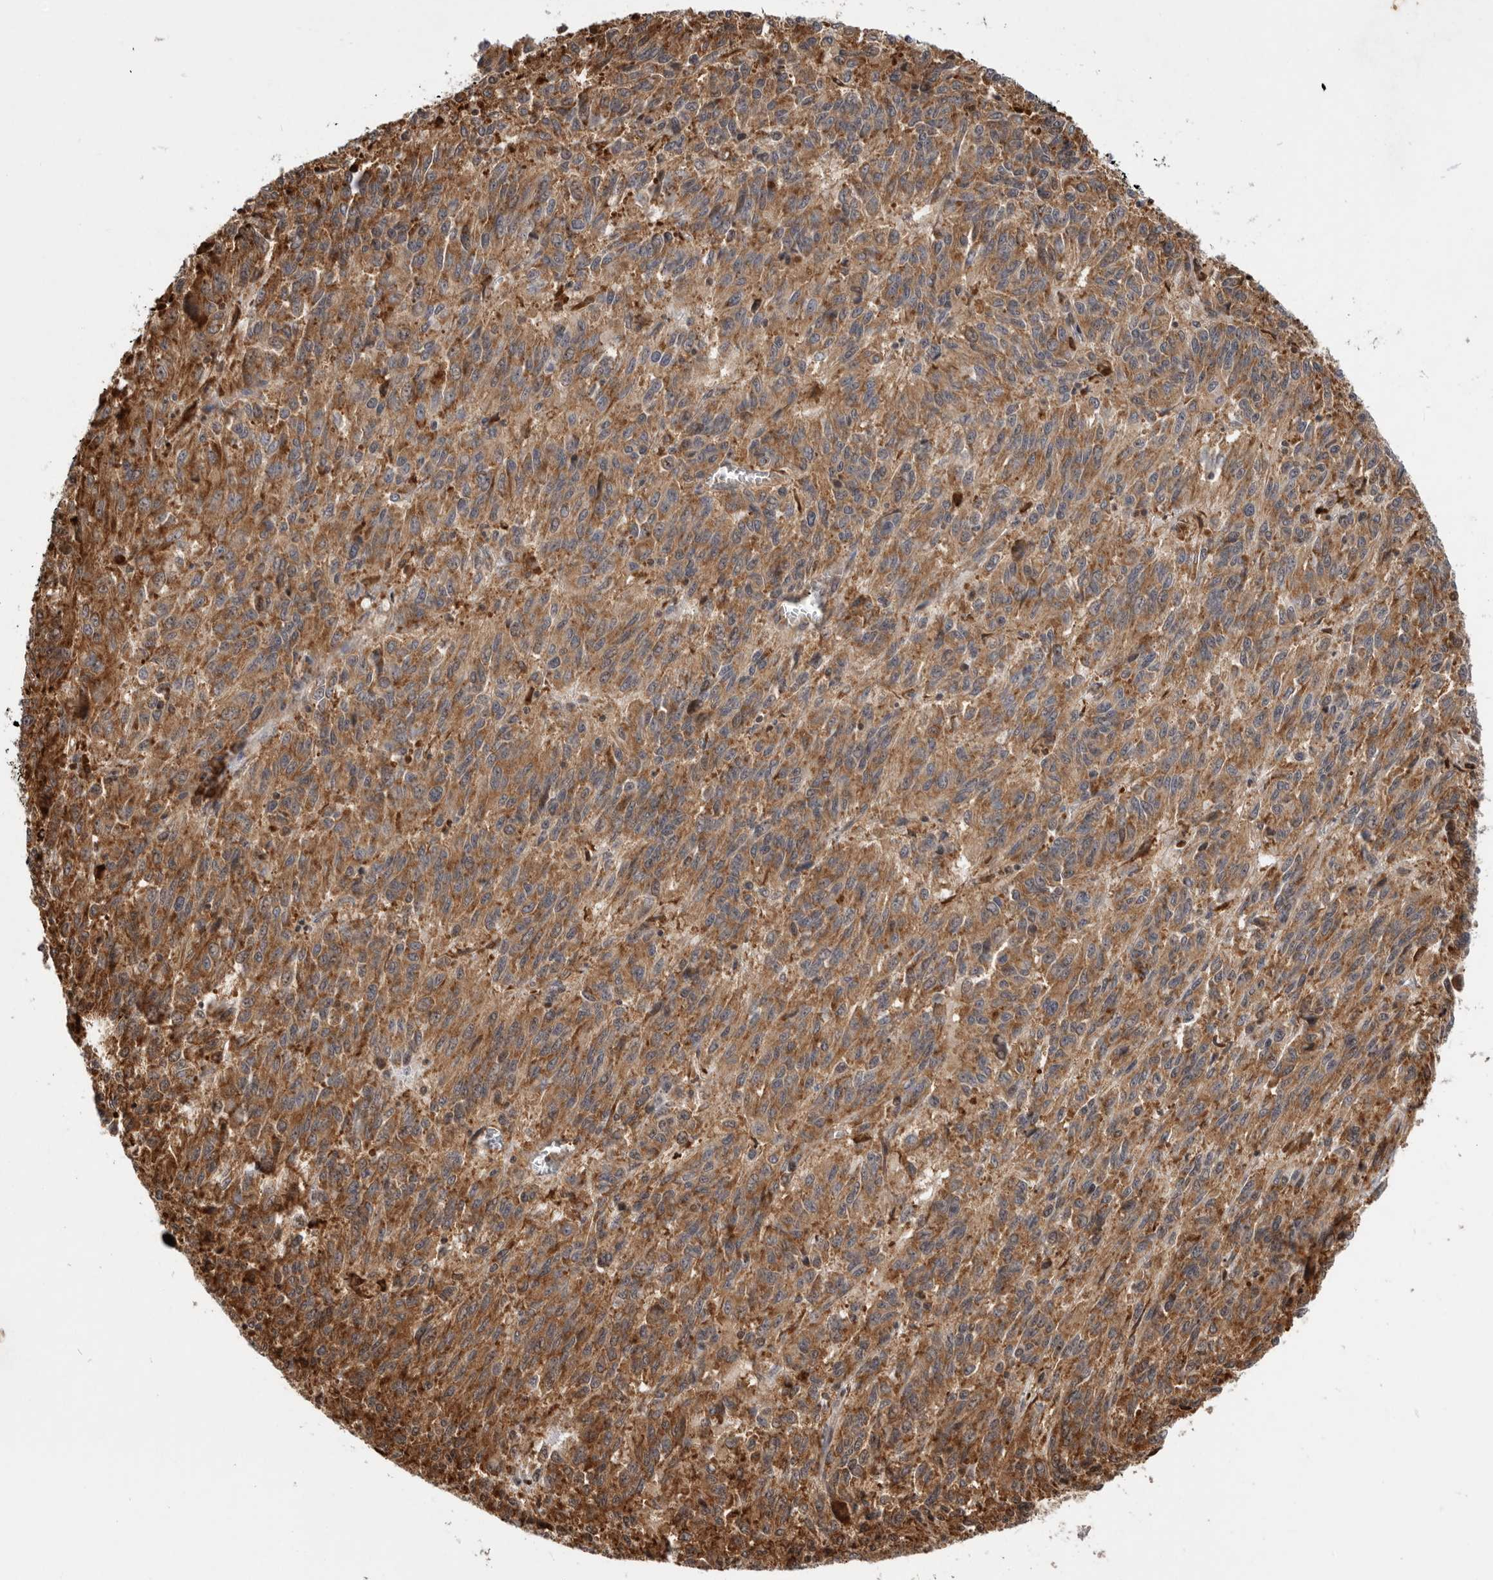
{"staining": {"intensity": "moderate", "quantity": ">75%", "location": "cytoplasmic/membranous"}, "tissue": "melanoma", "cell_type": "Tumor cells", "image_type": "cancer", "snomed": [{"axis": "morphology", "description": "Malignant melanoma, Metastatic site"}, {"axis": "topography", "description": "Lung"}], "caption": "A brown stain labels moderate cytoplasmic/membranous positivity of a protein in melanoma tumor cells.", "gene": "FZD3", "patient": {"sex": "male", "age": 64}}